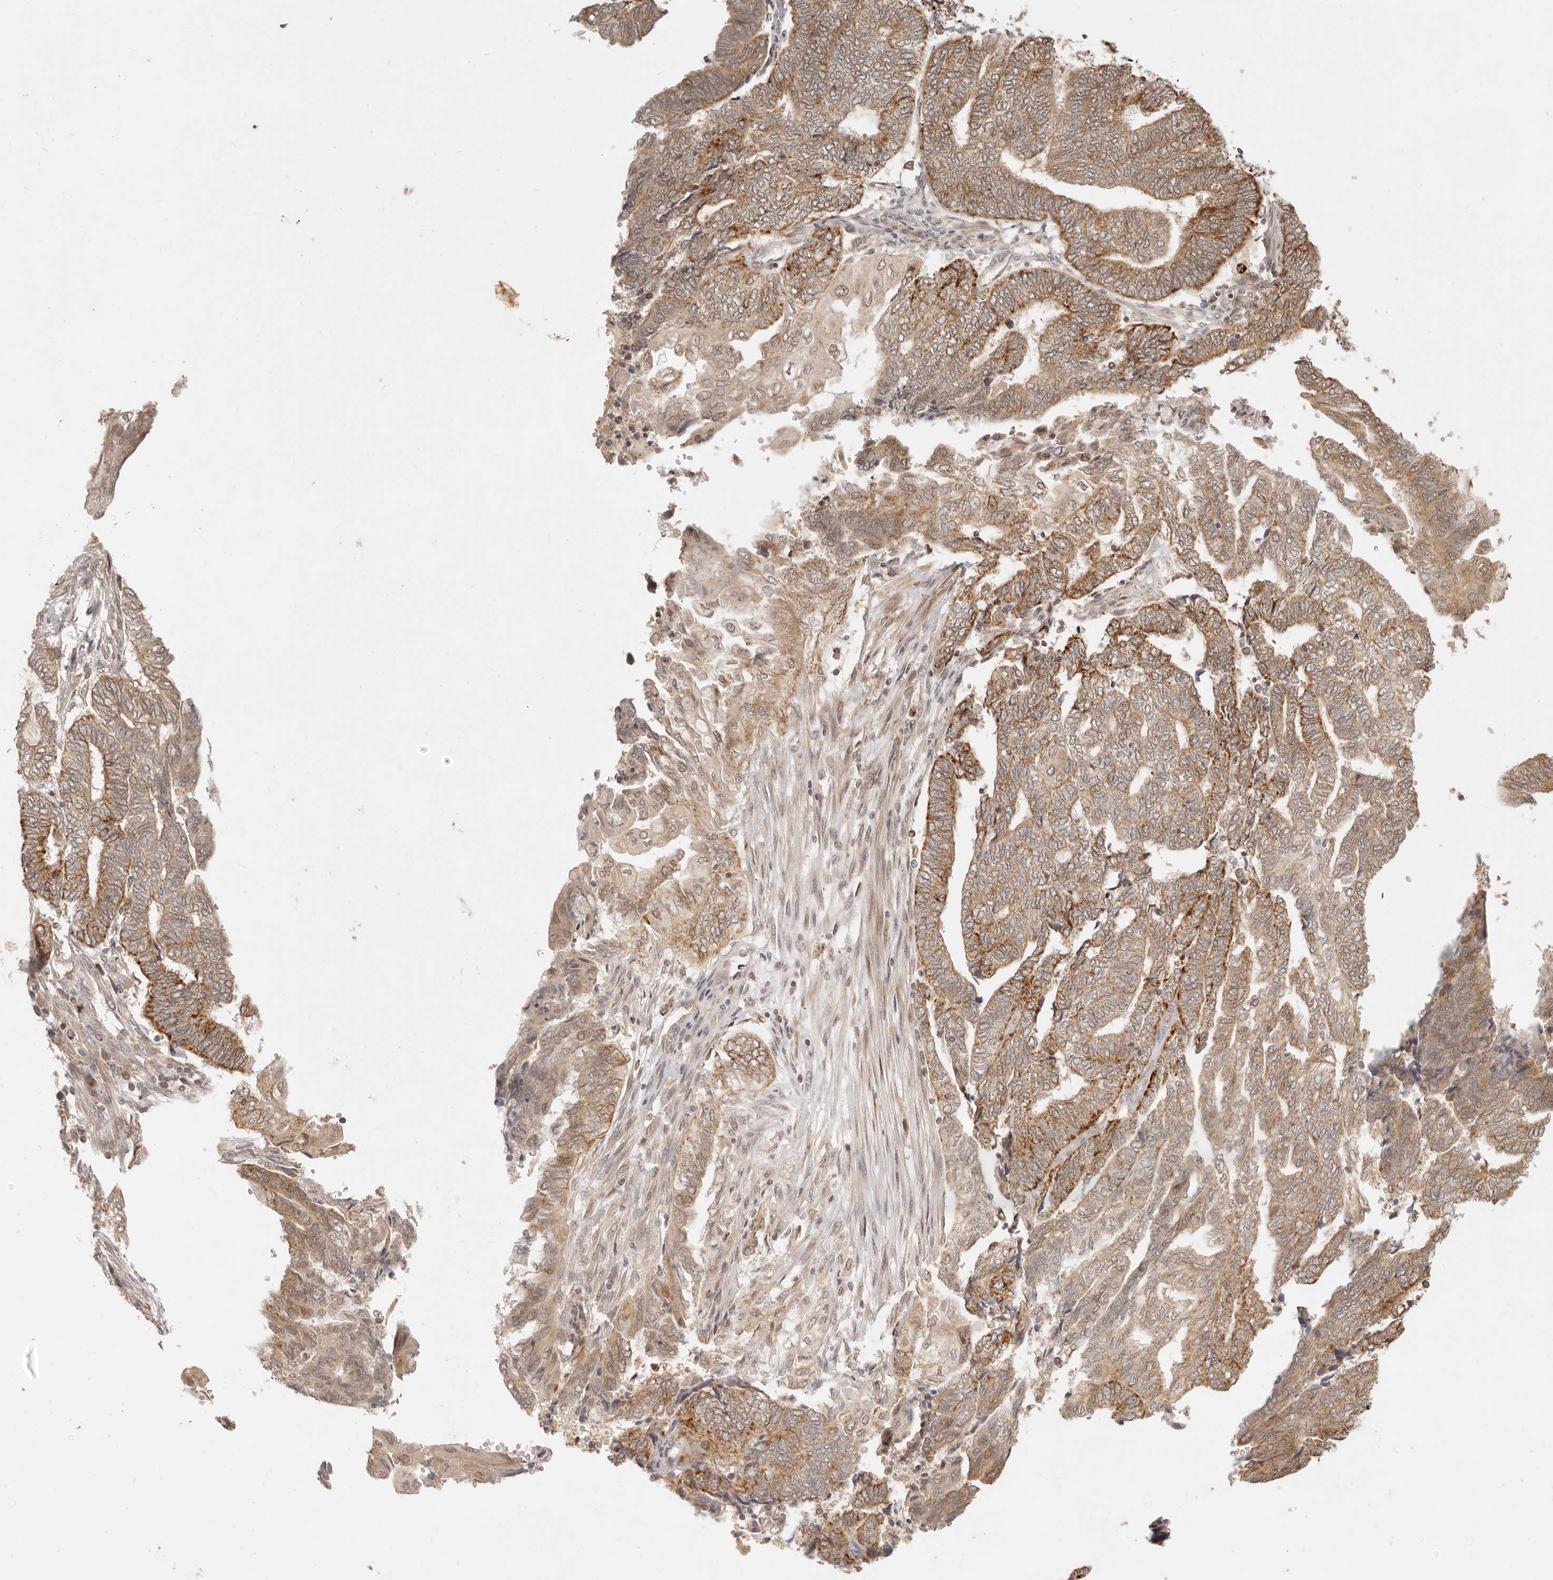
{"staining": {"intensity": "moderate", "quantity": ">75%", "location": "cytoplasmic/membranous"}, "tissue": "endometrial cancer", "cell_type": "Tumor cells", "image_type": "cancer", "snomed": [{"axis": "morphology", "description": "Adenocarcinoma, NOS"}, {"axis": "topography", "description": "Uterus"}, {"axis": "topography", "description": "Endometrium"}], "caption": "Moderate cytoplasmic/membranous protein staining is present in about >75% of tumor cells in endometrial cancer (adenocarcinoma). (DAB = brown stain, brightfield microscopy at high magnification).", "gene": "TIMM17A", "patient": {"sex": "female", "age": 70}}